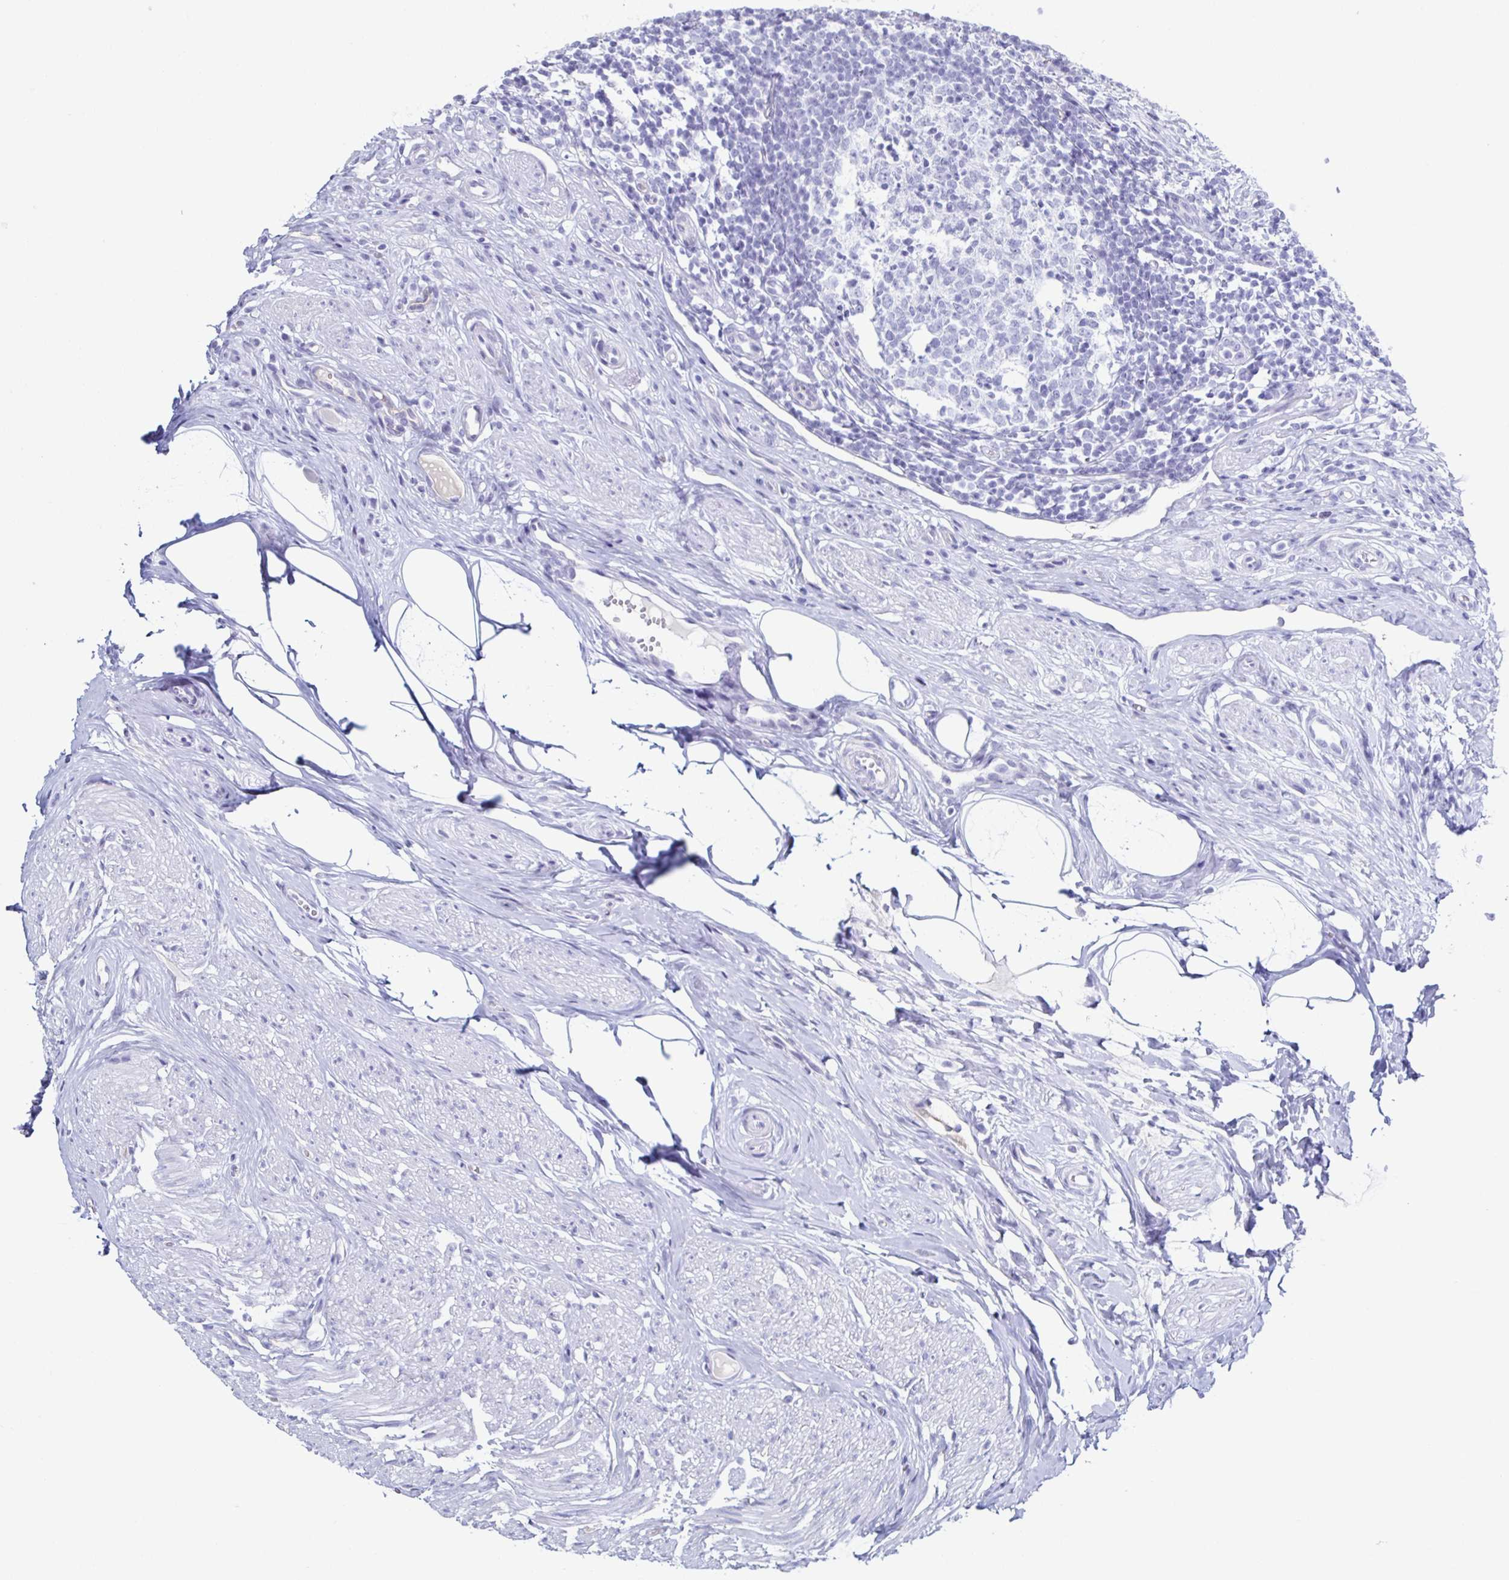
{"staining": {"intensity": "negative", "quantity": "none", "location": "none"}, "tissue": "appendix", "cell_type": "Glandular cells", "image_type": "normal", "snomed": [{"axis": "morphology", "description": "Normal tissue, NOS"}, {"axis": "topography", "description": "Appendix"}], "caption": "DAB immunohistochemical staining of normal human appendix reveals no significant staining in glandular cells.", "gene": "ACSBG2", "patient": {"sex": "female", "age": 56}}